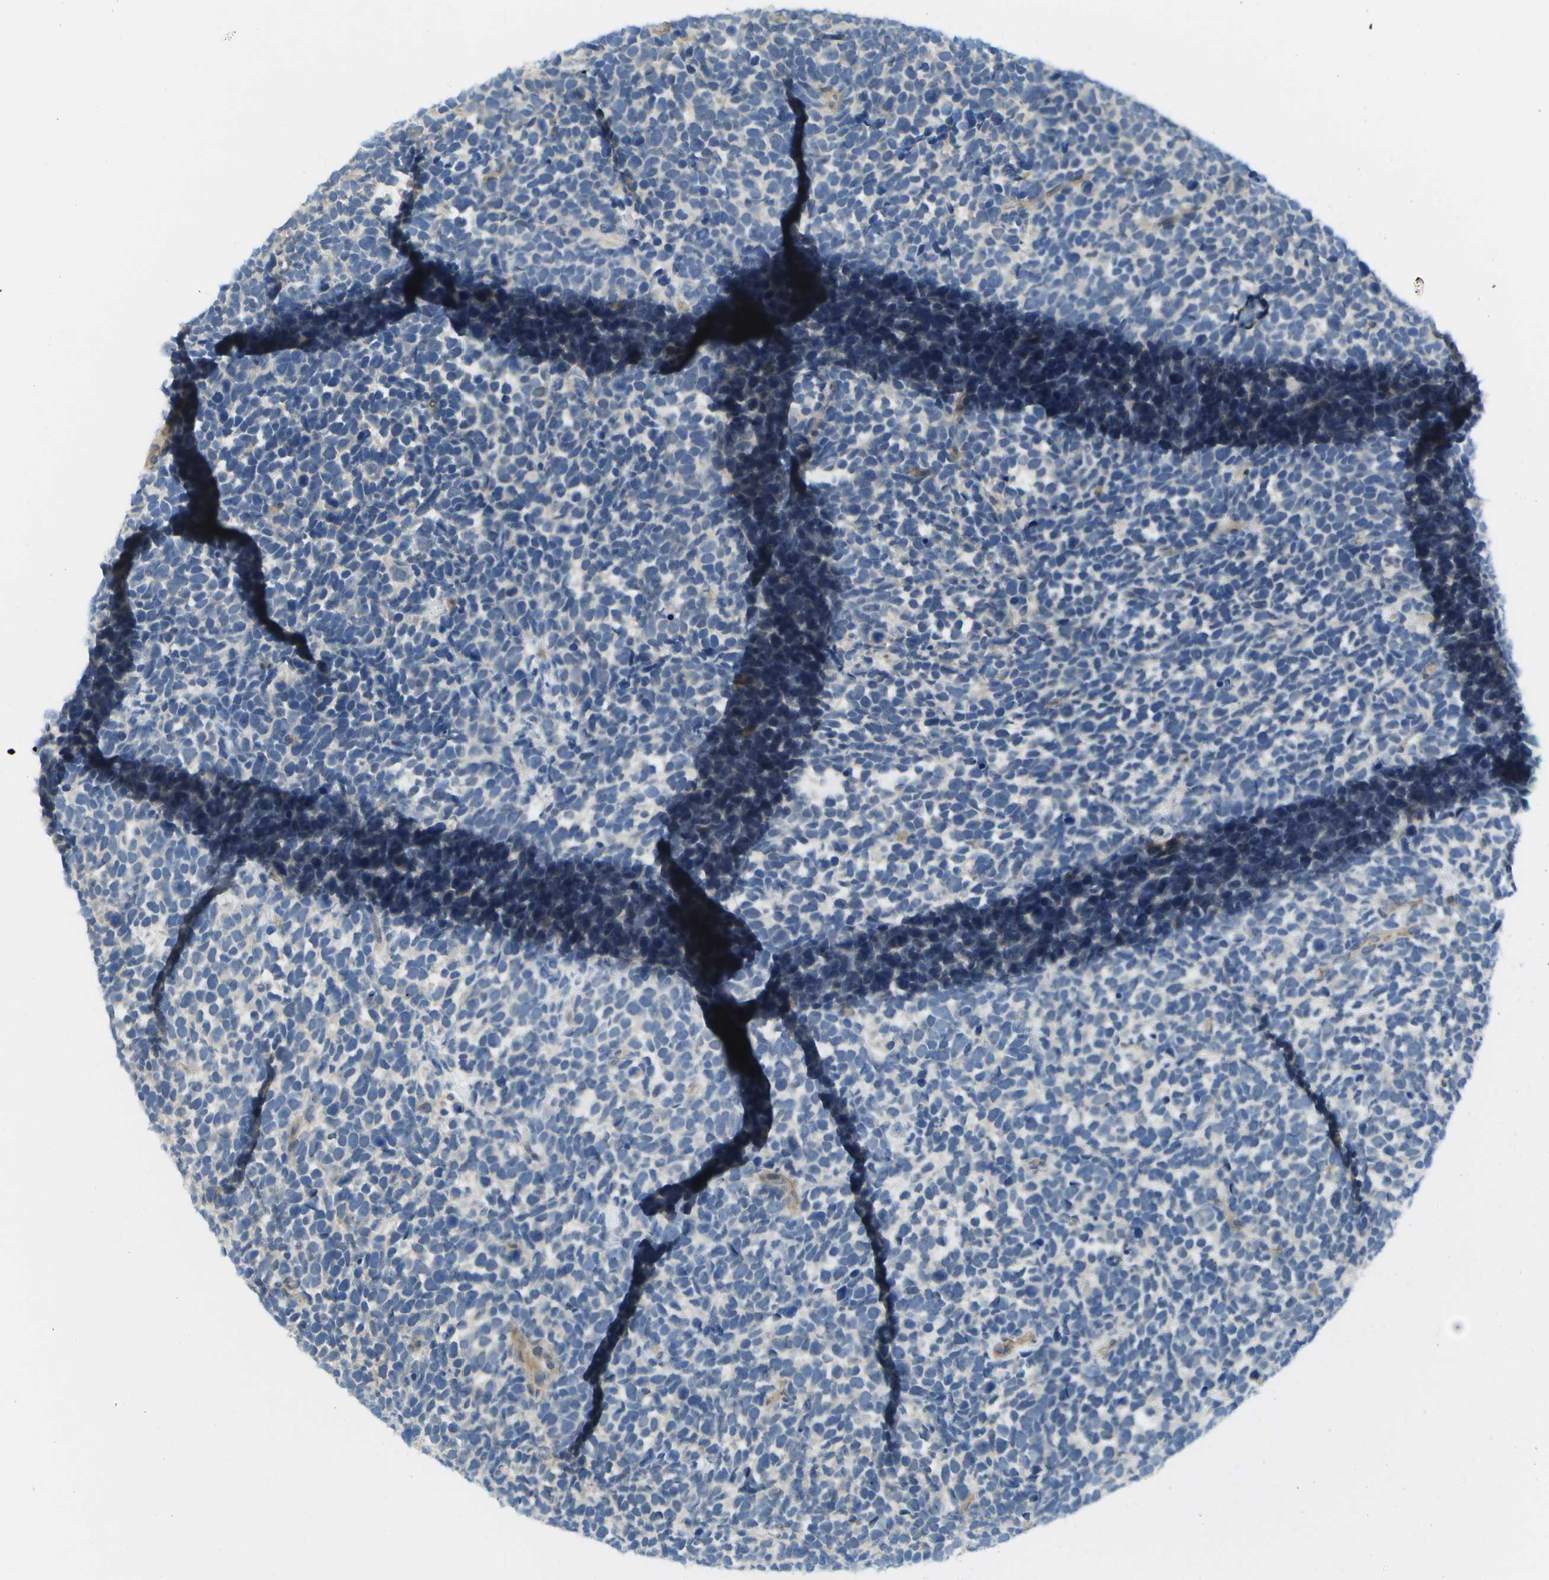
{"staining": {"intensity": "negative", "quantity": "none", "location": "none"}, "tissue": "urothelial cancer", "cell_type": "Tumor cells", "image_type": "cancer", "snomed": [{"axis": "morphology", "description": "Urothelial carcinoma, High grade"}, {"axis": "topography", "description": "Urinary bladder"}], "caption": "IHC of urothelial cancer displays no positivity in tumor cells. (DAB (3,3'-diaminobenzidine) immunohistochemistry with hematoxylin counter stain).", "gene": "KIAA0040", "patient": {"sex": "female", "age": 82}}